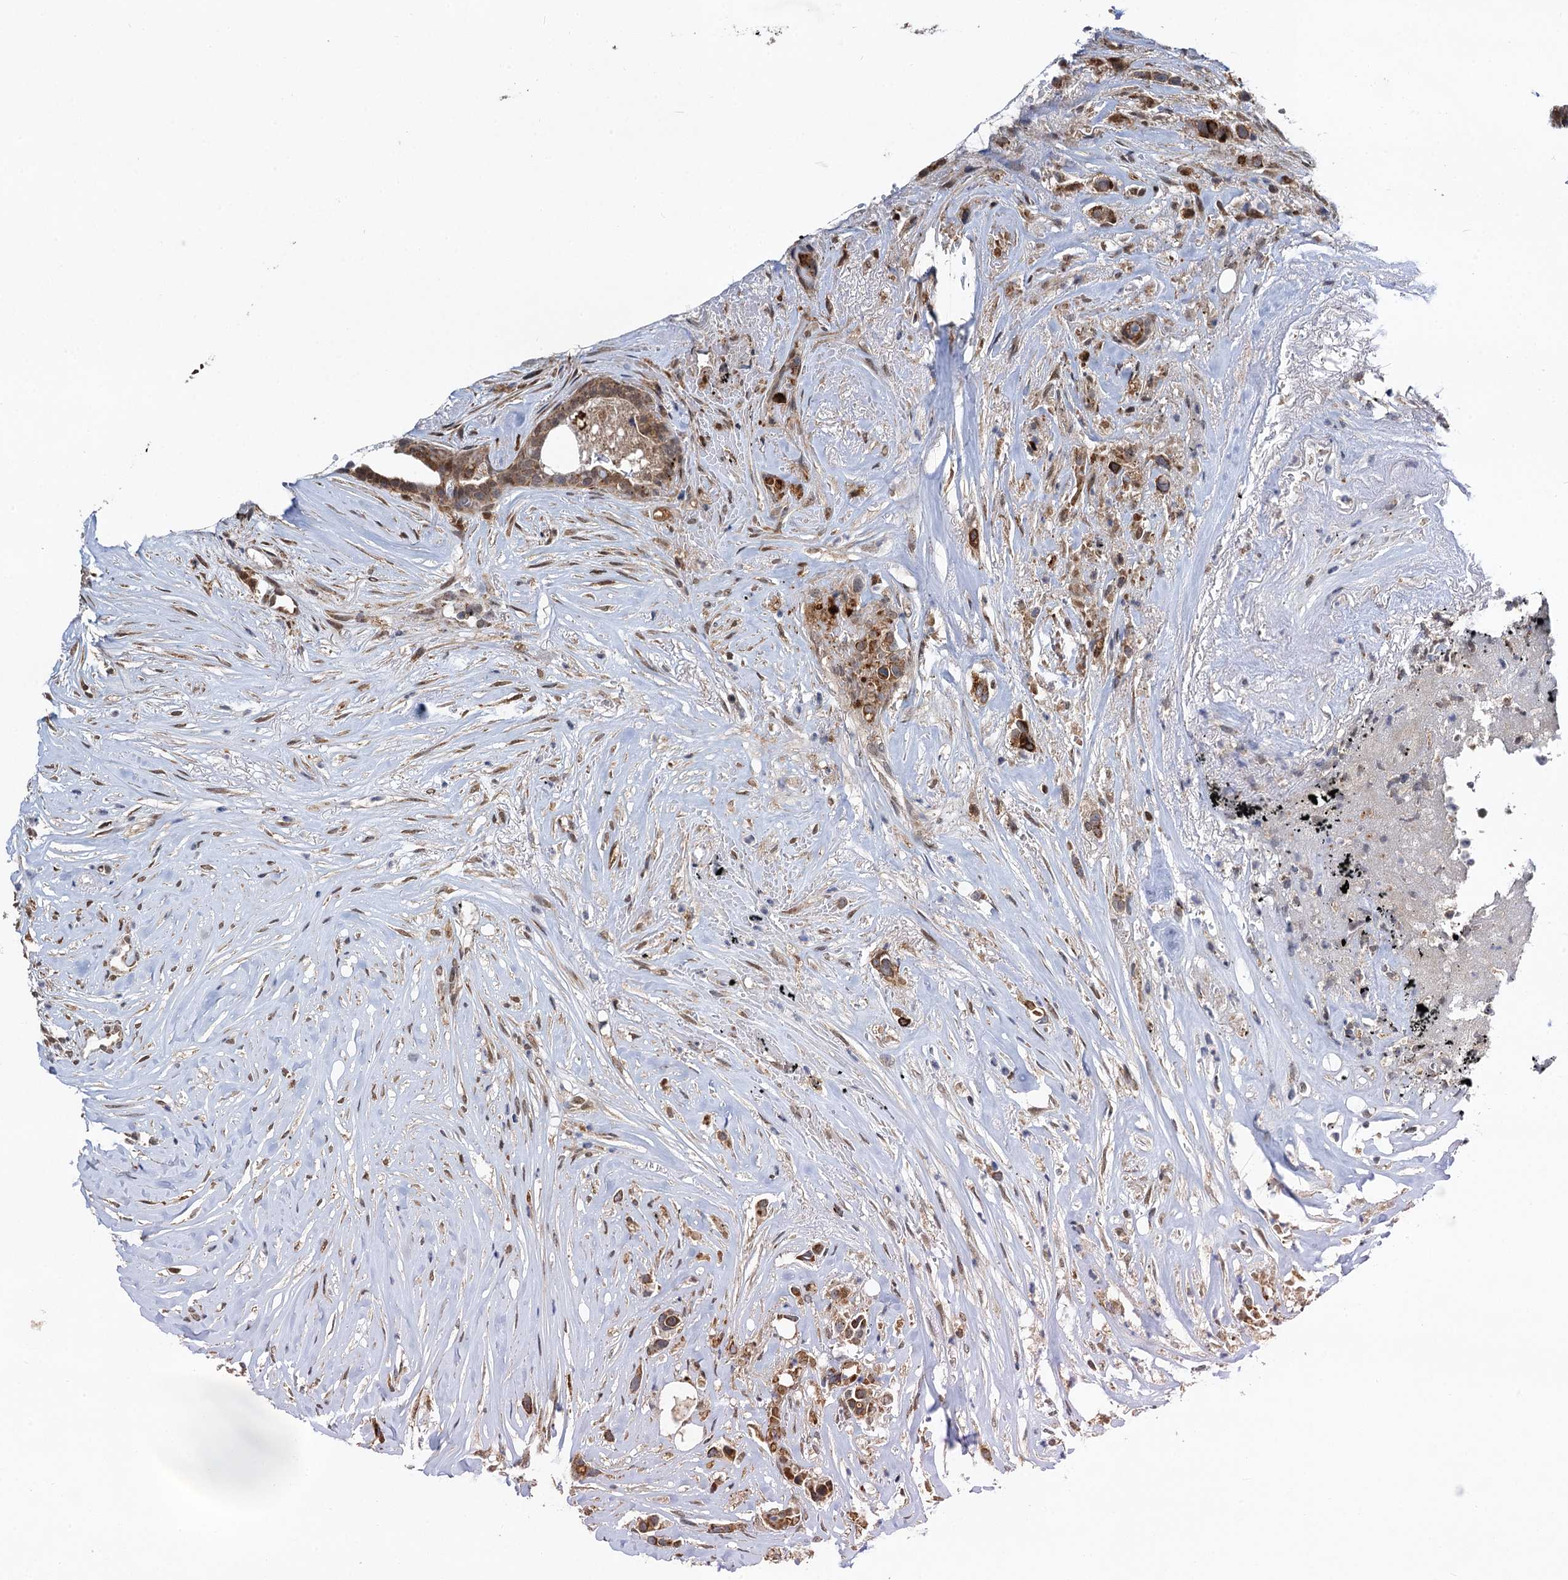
{"staining": {"intensity": "moderate", "quantity": ">75%", "location": "cytoplasmic/membranous"}, "tissue": "breast cancer", "cell_type": "Tumor cells", "image_type": "cancer", "snomed": [{"axis": "morphology", "description": "Lobular carcinoma"}, {"axis": "topography", "description": "Breast"}], "caption": "High-power microscopy captured an immunohistochemistry (IHC) micrograph of breast cancer (lobular carcinoma), revealing moderate cytoplasmic/membranous positivity in approximately >75% of tumor cells.", "gene": "CMPK2", "patient": {"sex": "female", "age": 51}}